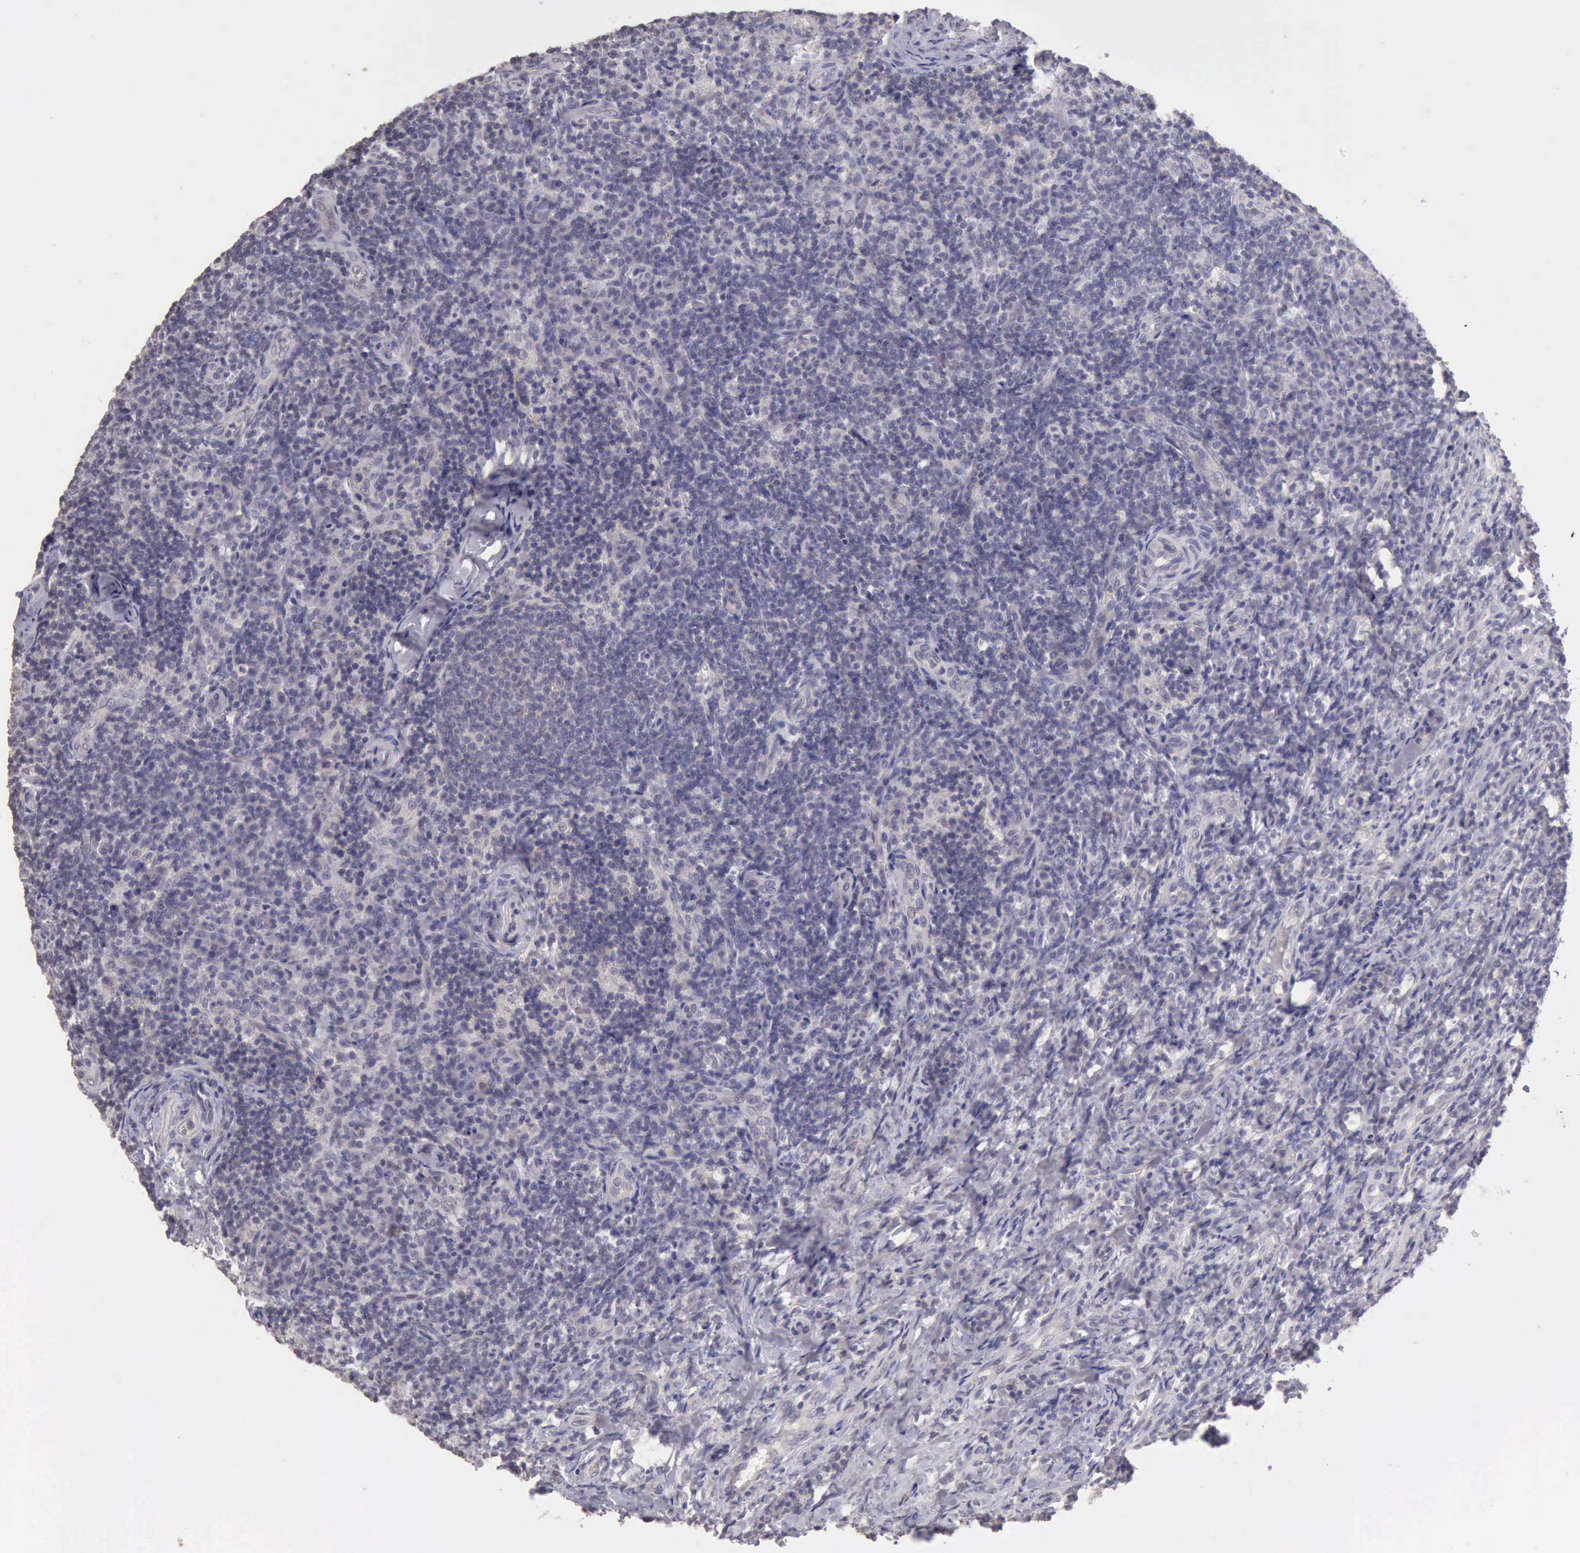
{"staining": {"intensity": "negative", "quantity": "none", "location": "none"}, "tissue": "lymph node", "cell_type": "Non-germinal center cells", "image_type": "normal", "snomed": [{"axis": "morphology", "description": "Normal tissue, NOS"}, {"axis": "morphology", "description": "Inflammation, NOS"}, {"axis": "topography", "description": "Lymph node"}], "caption": "Non-germinal center cells show no significant protein staining in unremarkable lymph node.", "gene": "KCND1", "patient": {"sex": "male", "age": 46}}